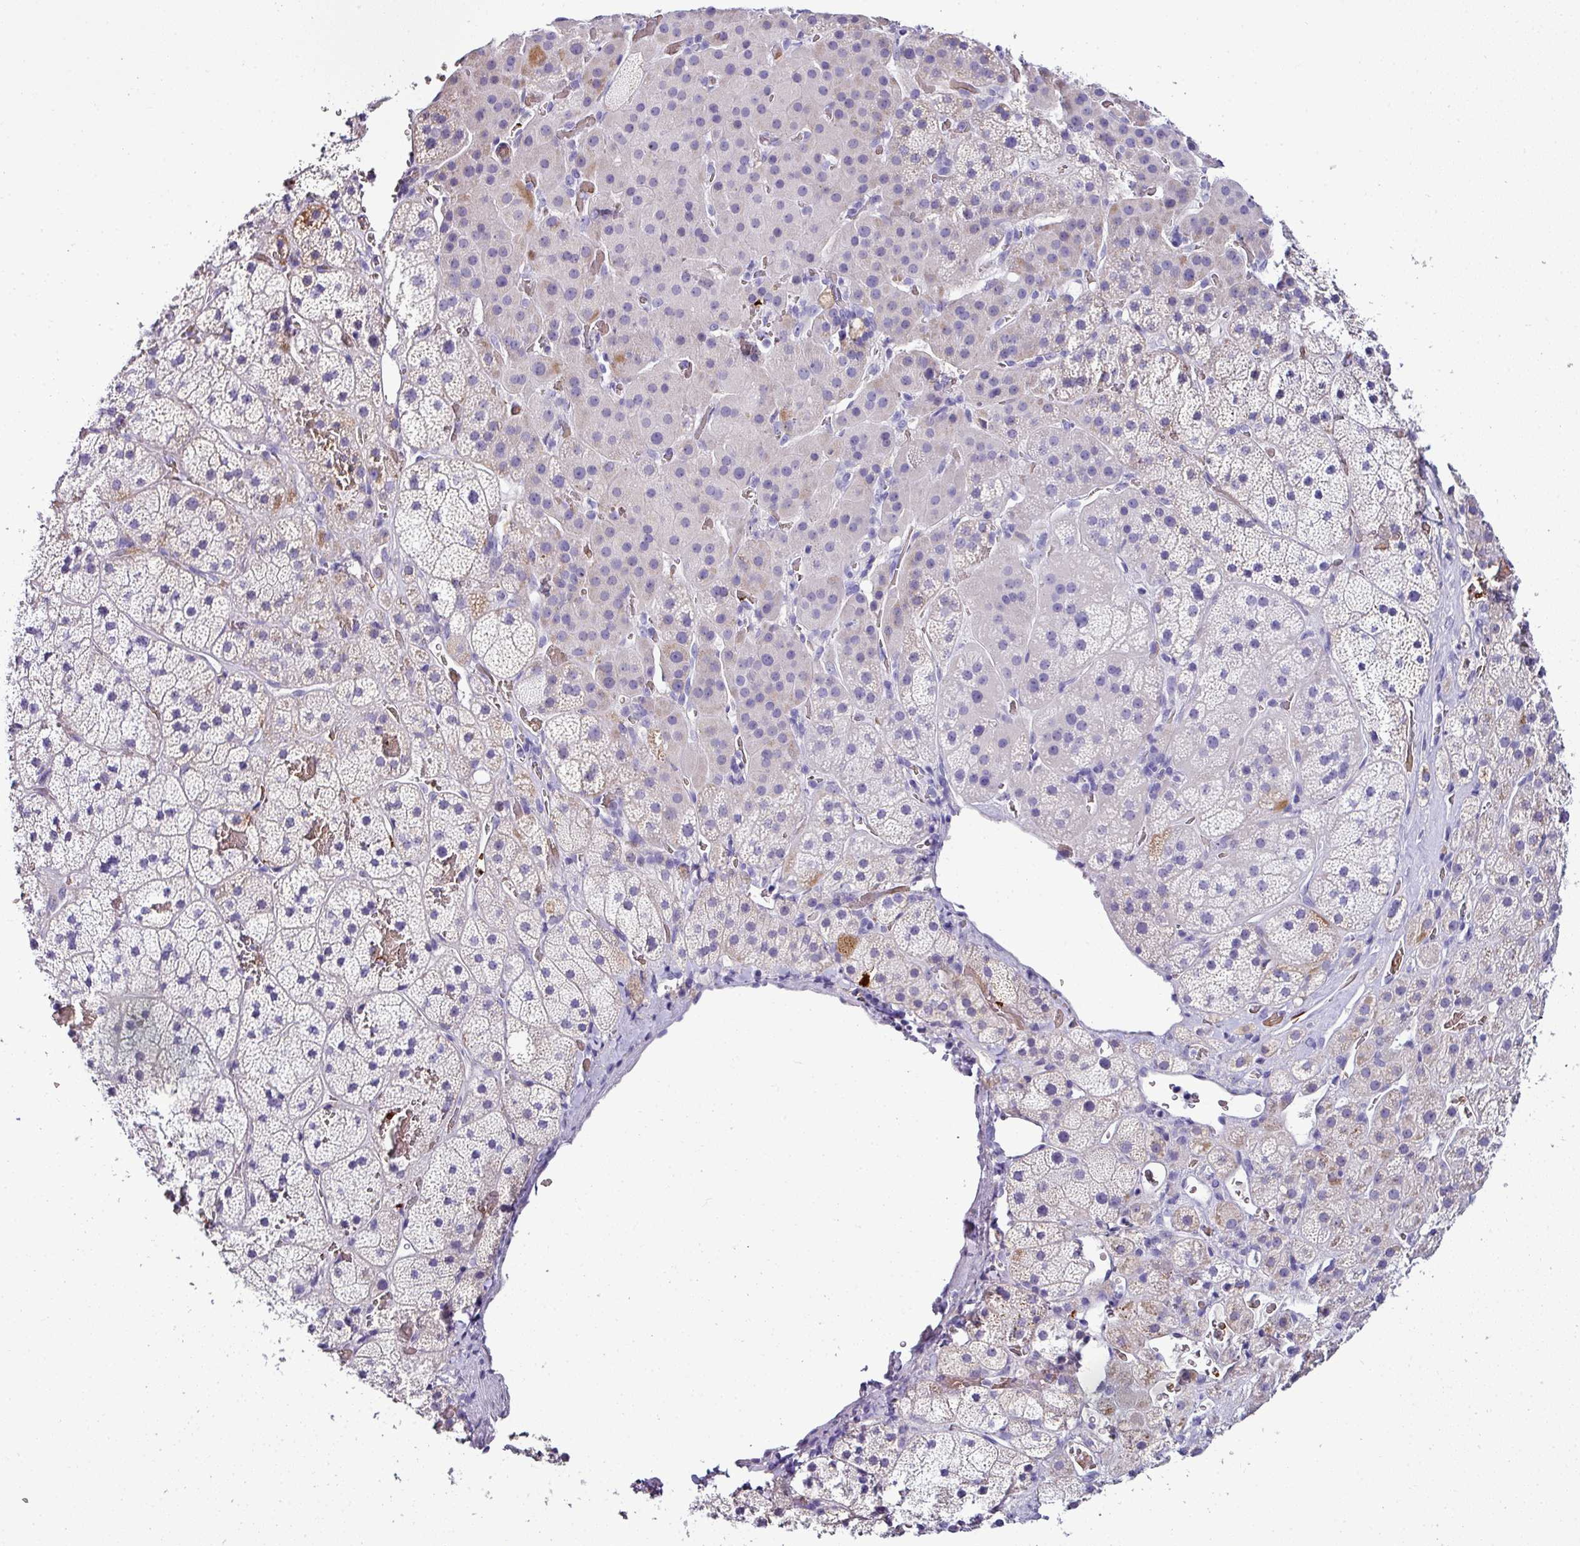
{"staining": {"intensity": "moderate", "quantity": "<25%", "location": "cytoplasmic/membranous"}, "tissue": "adrenal gland", "cell_type": "Glandular cells", "image_type": "normal", "snomed": [{"axis": "morphology", "description": "Normal tissue, NOS"}, {"axis": "topography", "description": "Adrenal gland"}], "caption": "This micrograph displays immunohistochemistry staining of benign adrenal gland, with low moderate cytoplasmic/membranous positivity in approximately <25% of glandular cells.", "gene": "NAPSA", "patient": {"sex": "male", "age": 57}}